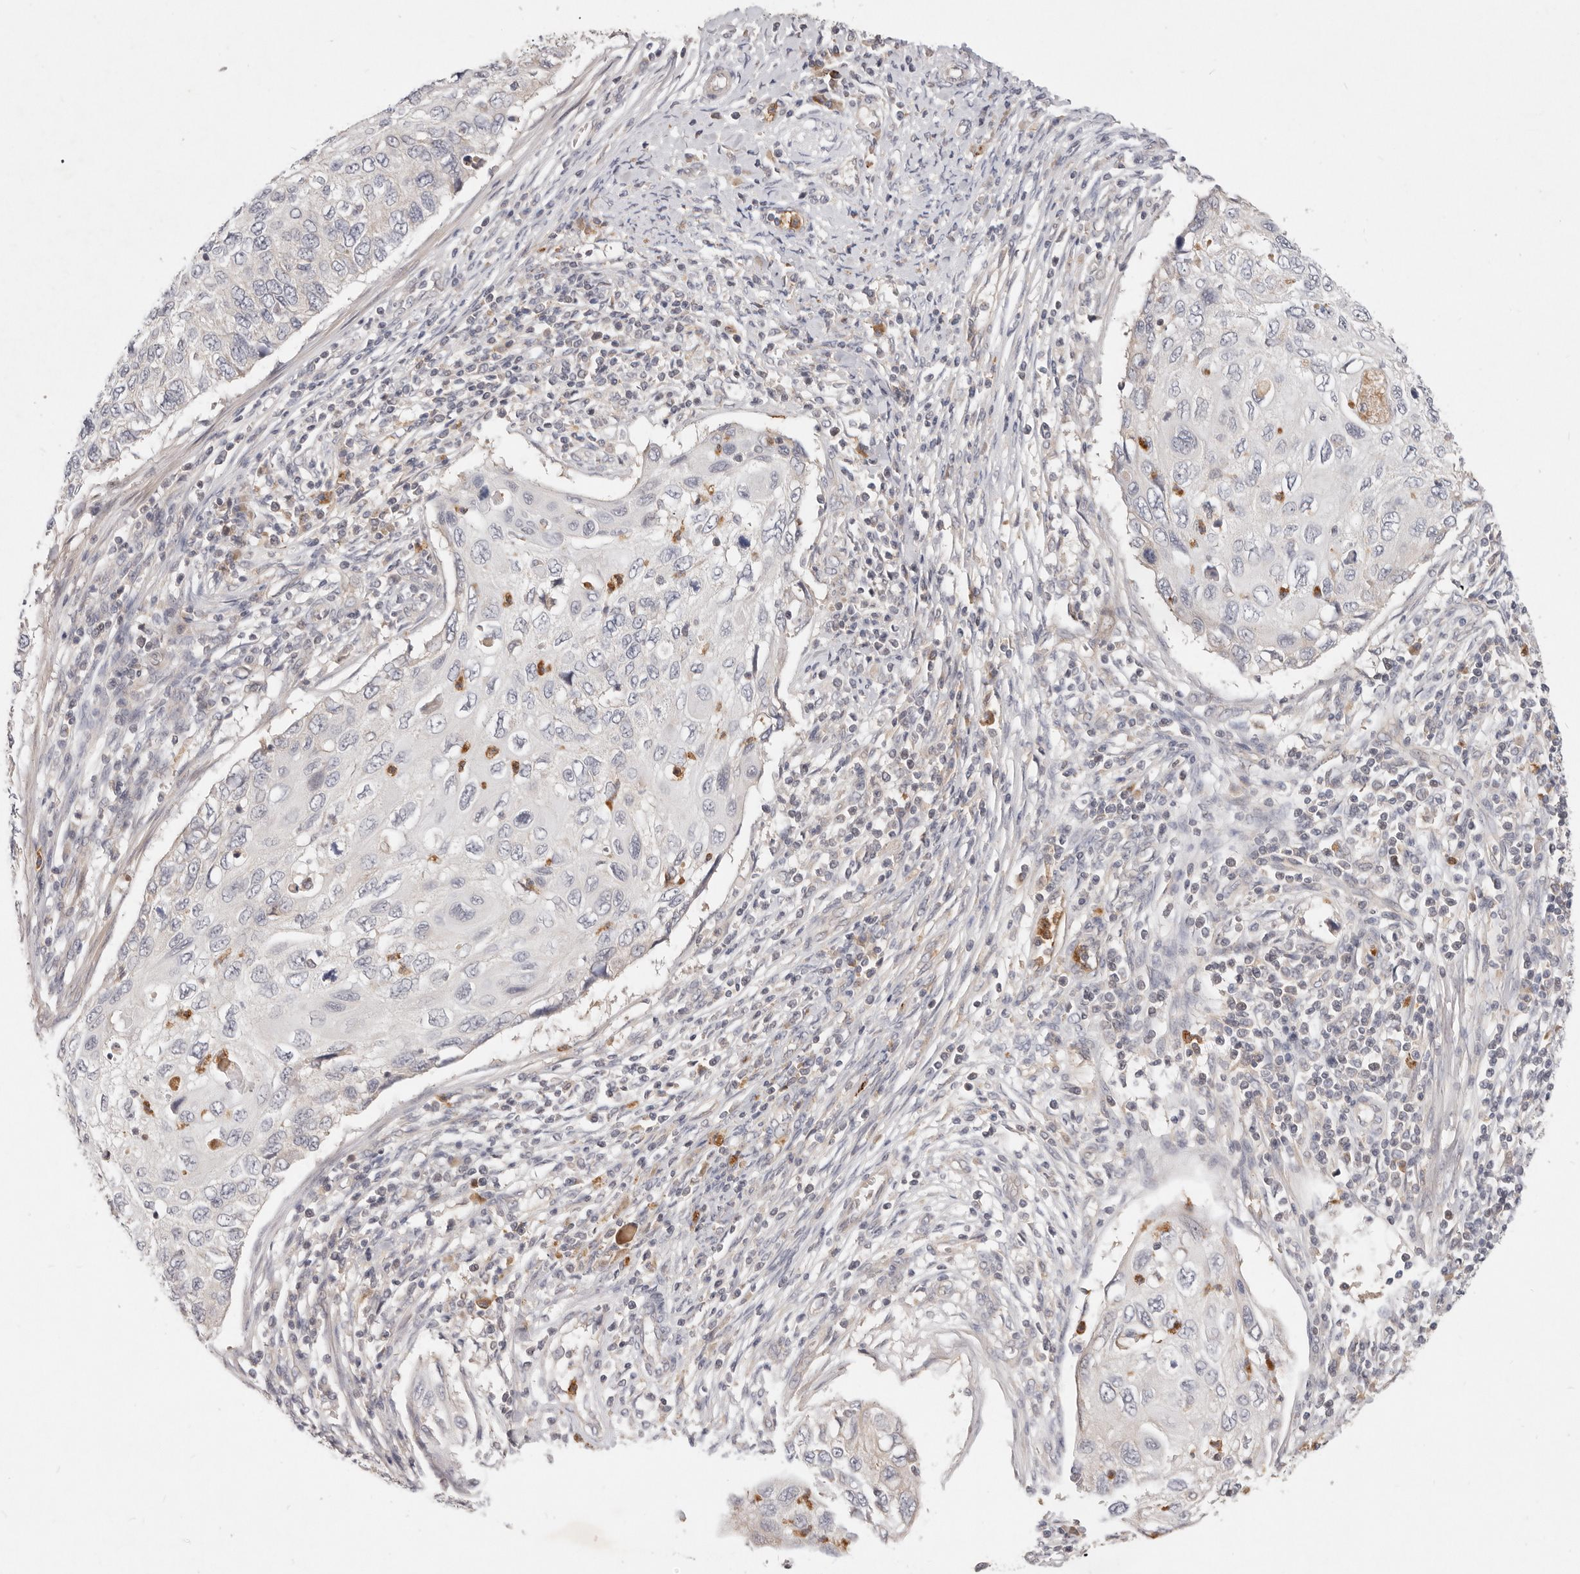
{"staining": {"intensity": "negative", "quantity": "none", "location": "none"}, "tissue": "cervical cancer", "cell_type": "Tumor cells", "image_type": "cancer", "snomed": [{"axis": "morphology", "description": "Squamous cell carcinoma, NOS"}, {"axis": "topography", "description": "Cervix"}], "caption": "IHC histopathology image of neoplastic tissue: squamous cell carcinoma (cervical) stained with DAB shows no significant protein expression in tumor cells. (DAB immunohistochemistry (IHC) visualized using brightfield microscopy, high magnification).", "gene": "USP49", "patient": {"sex": "female", "age": 70}}